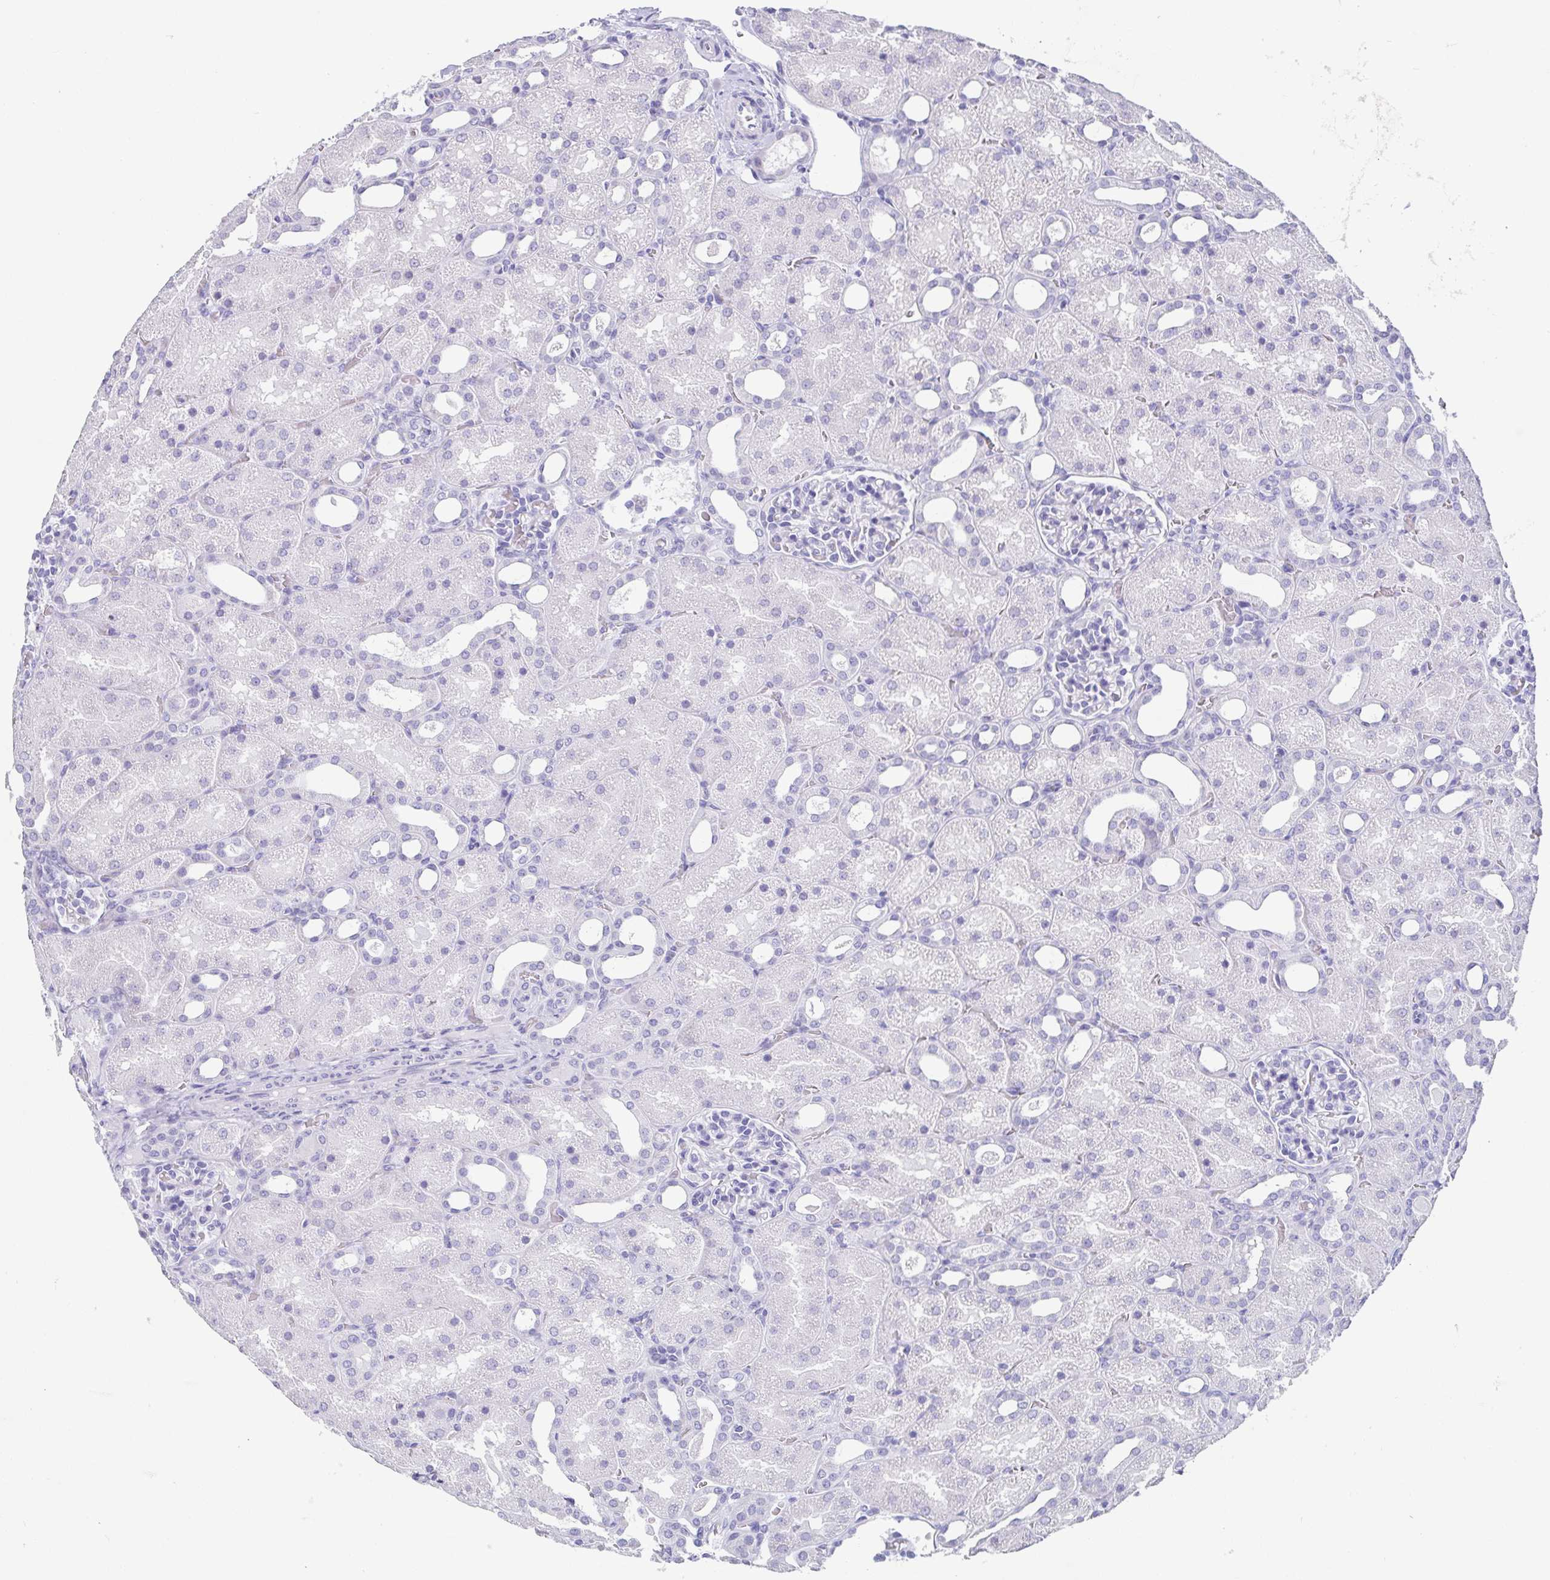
{"staining": {"intensity": "negative", "quantity": "none", "location": "none"}, "tissue": "kidney", "cell_type": "Cells in glomeruli", "image_type": "normal", "snomed": [{"axis": "morphology", "description": "Normal tissue, NOS"}, {"axis": "topography", "description": "Kidney"}], "caption": "This is an immunohistochemistry micrograph of benign human kidney. There is no expression in cells in glomeruli.", "gene": "SCGN", "patient": {"sex": "male", "age": 2}}